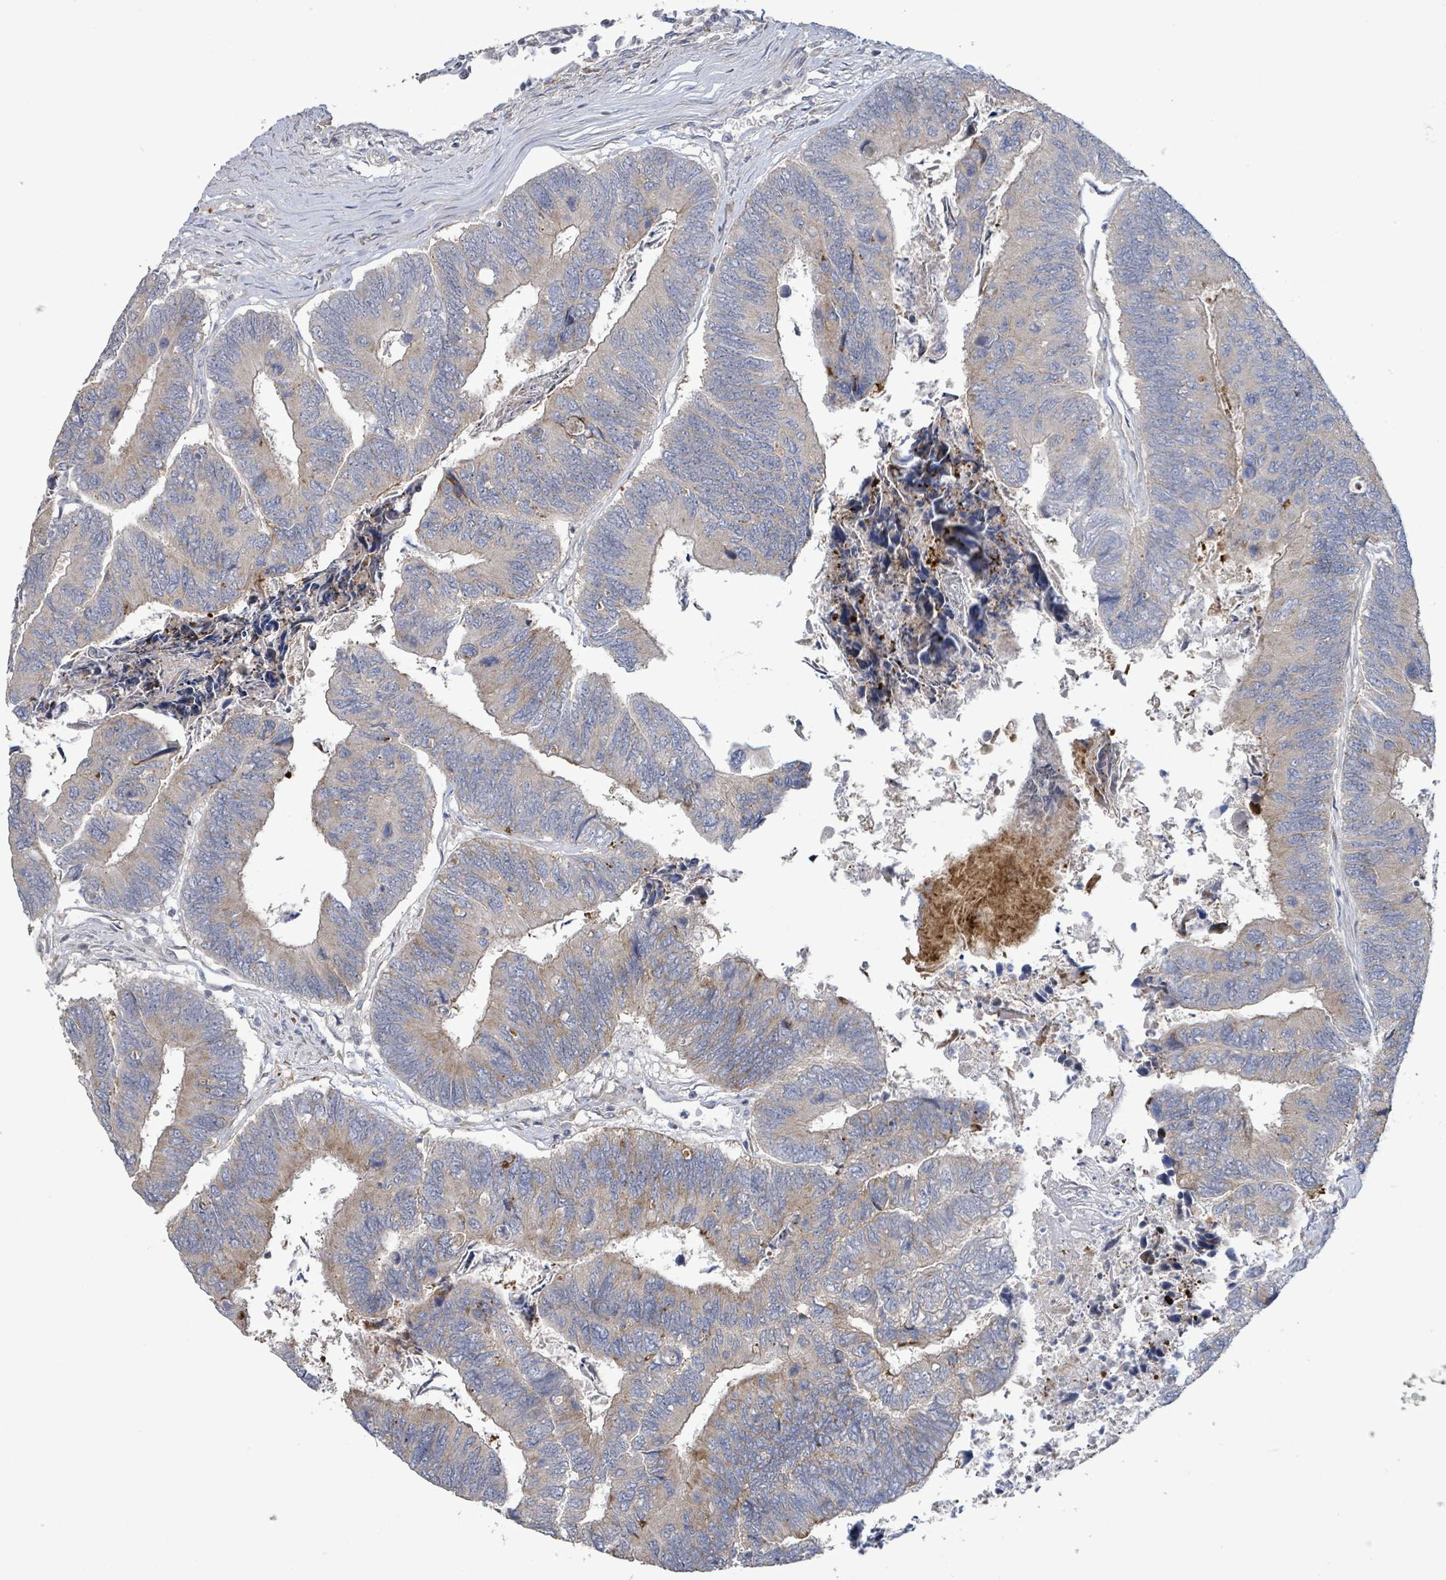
{"staining": {"intensity": "weak", "quantity": "<25%", "location": "cytoplasmic/membranous"}, "tissue": "colorectal cancer", "cell_type": "Tumor cells", "image_type": "cancer", "snomed": [{"axis": "morphology", "description": "Adenocarcinoma, NOS"}, {"axis": "topography", "description": "Colon"}], "caption": "An image of human adenocarcinoma (colorectal) is negative for staining in tumor cells. (Stains: DAB immunohistochemistry with hematoxylin counter stain, Microscopy: brightfield microscopy at high magnification).", "gene": "LILRA4", "patient": {"sex": "female", "age": 67}}